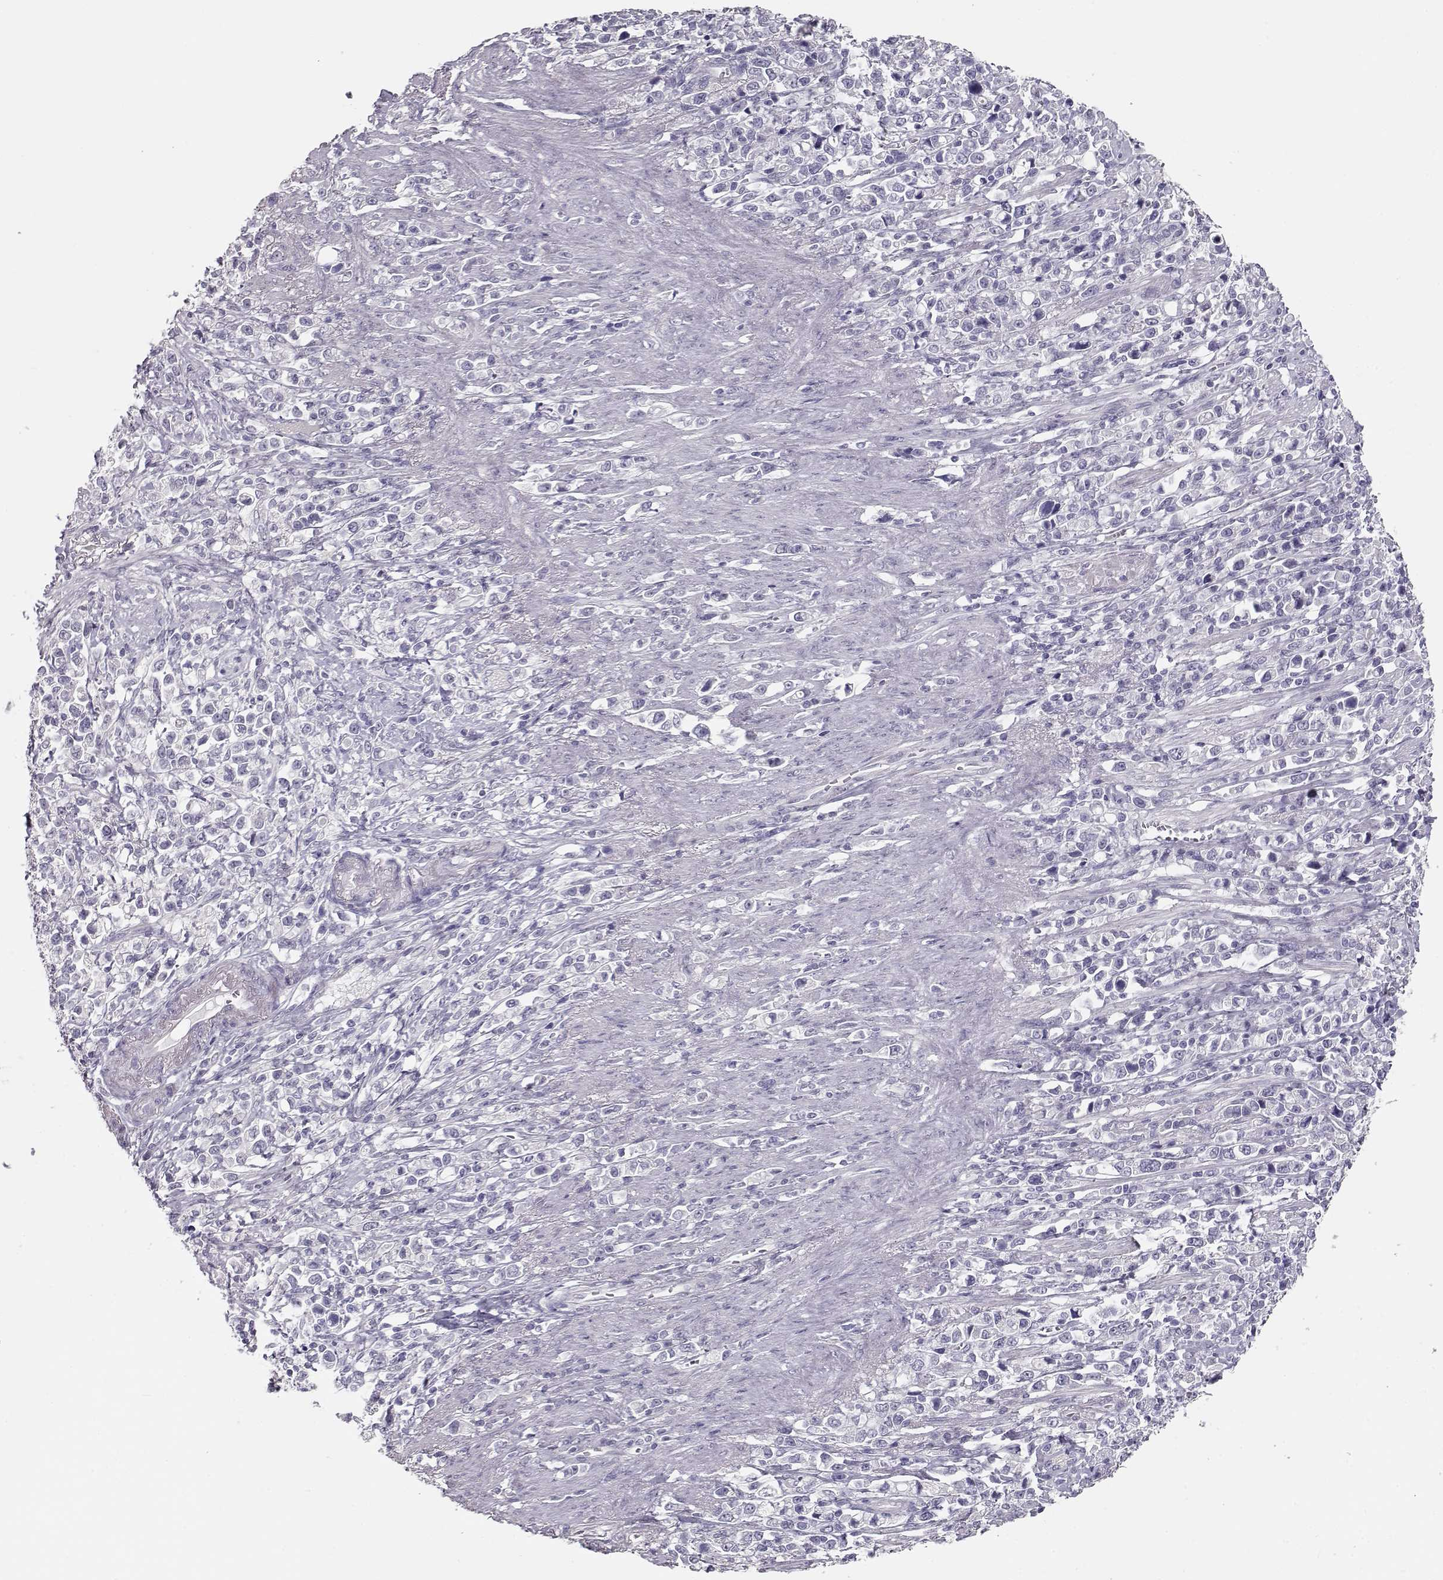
{"staining": {"intensity": "negative", "quantity": "none", "location": "none"}, "tissue": "stomach cancer", "cell_type": "Tumor cells", "image_type": "cancer", "snomed": [{"axis": "morphology", "description": "Adenocarcinoma, NOS"}, {"axis": "topography", "description": "Stomach"}], "caption": "The histopathology image displays no staining of tumor cells in adenocarcinoma (stomach).", "gene": "MAGEC1", "patient": {"sex": "male", "age": 63}}